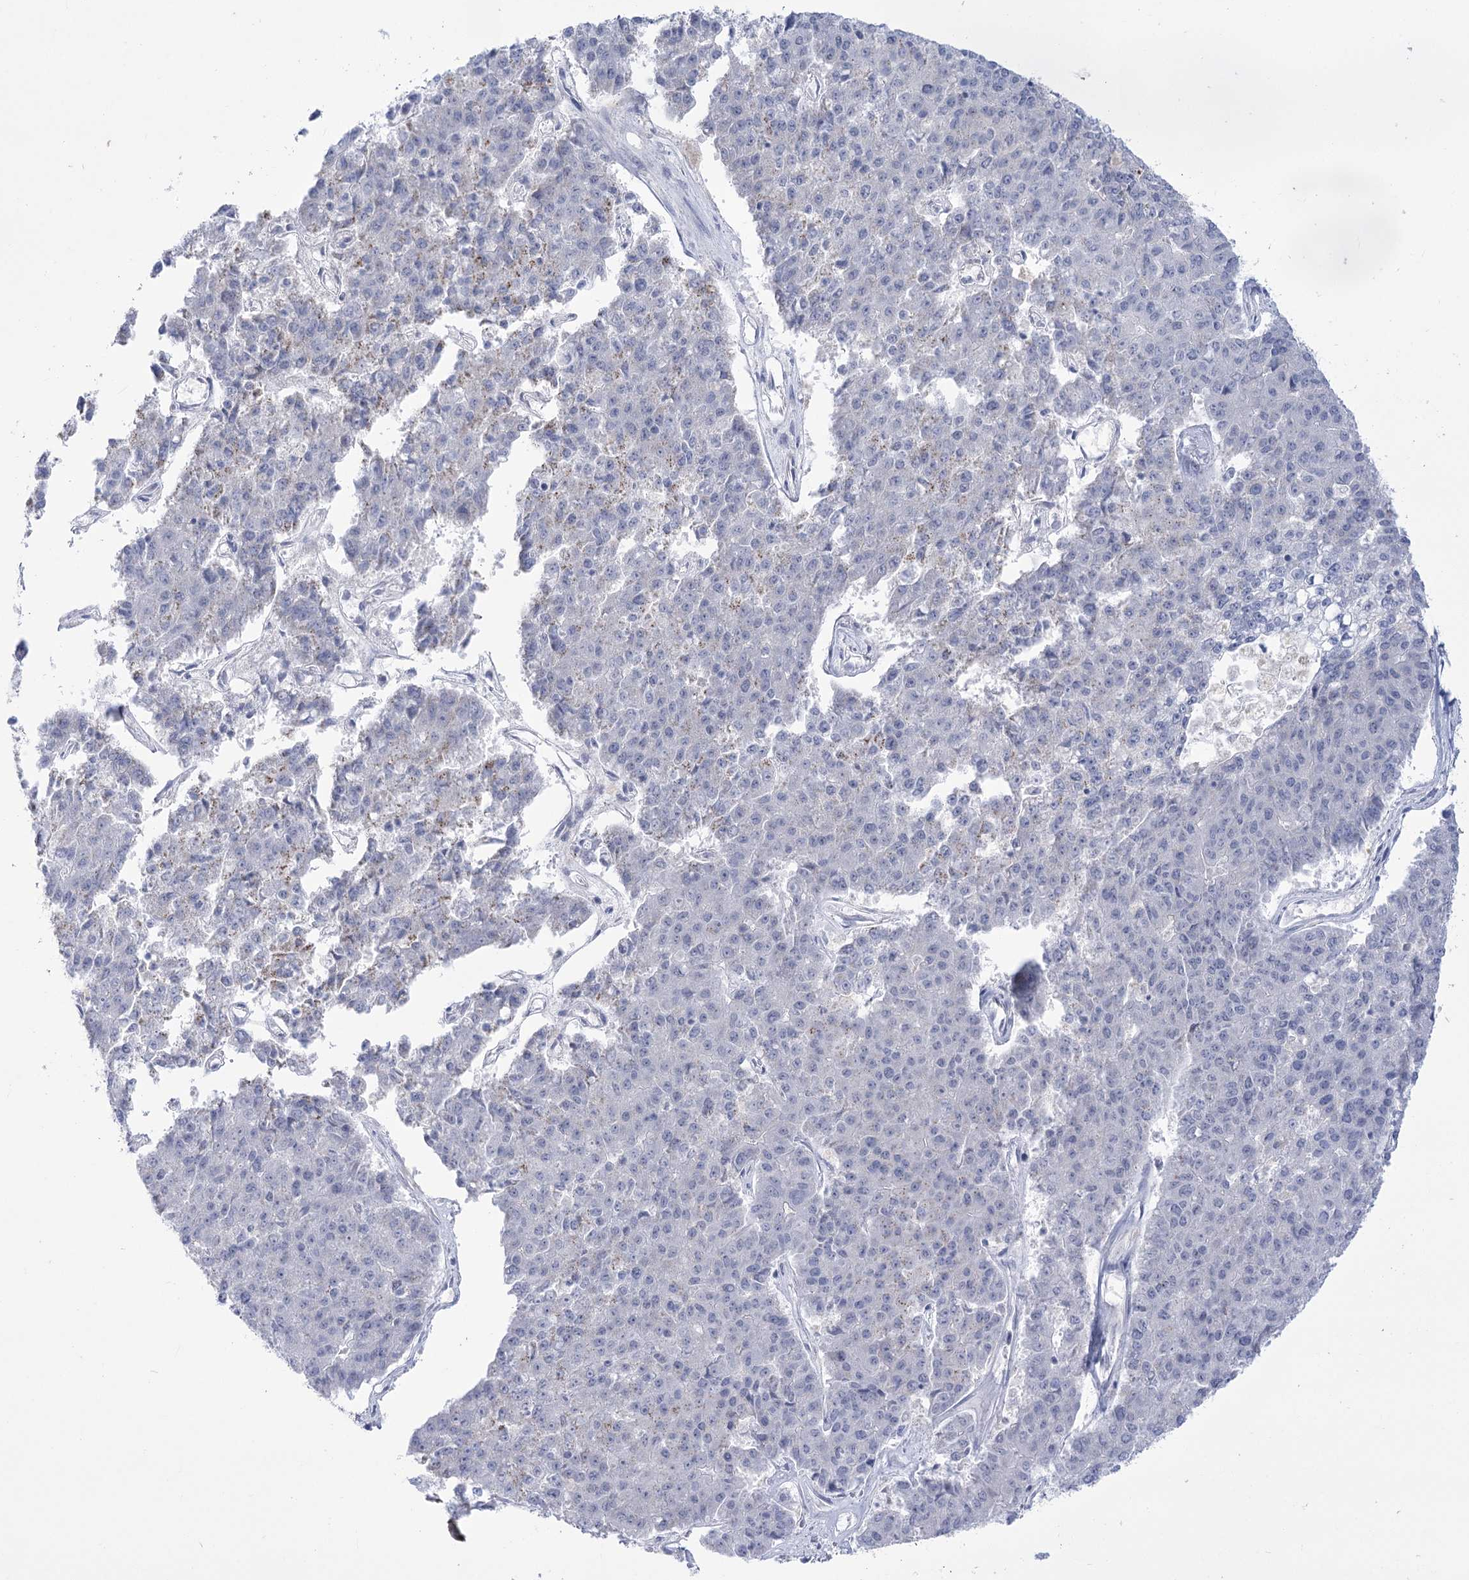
{"staining": {"intensity": "negative", "quantity": "none", "location": "none"}, "tissue": "pancreatic cancer", "cell_type": "Tumor cells", "image_type": "cancer", "snomed": [{"axis": "morphology", "description": "Adenocarcinoma, NOS"}, {"axis": "topography", "description": "Pancreas"}], "caption": "Immunohistochemistry (IHC) histopathology image of human pancreatic adenocarcinoma stained for a protein (brown), which displays no staining in tumor cells. (Brightfield microscopy of DAB immunohistochemistry (IHC) at high magnification).", "gene": "BEND7", "patient": {"sex": "male", "age": 50}}